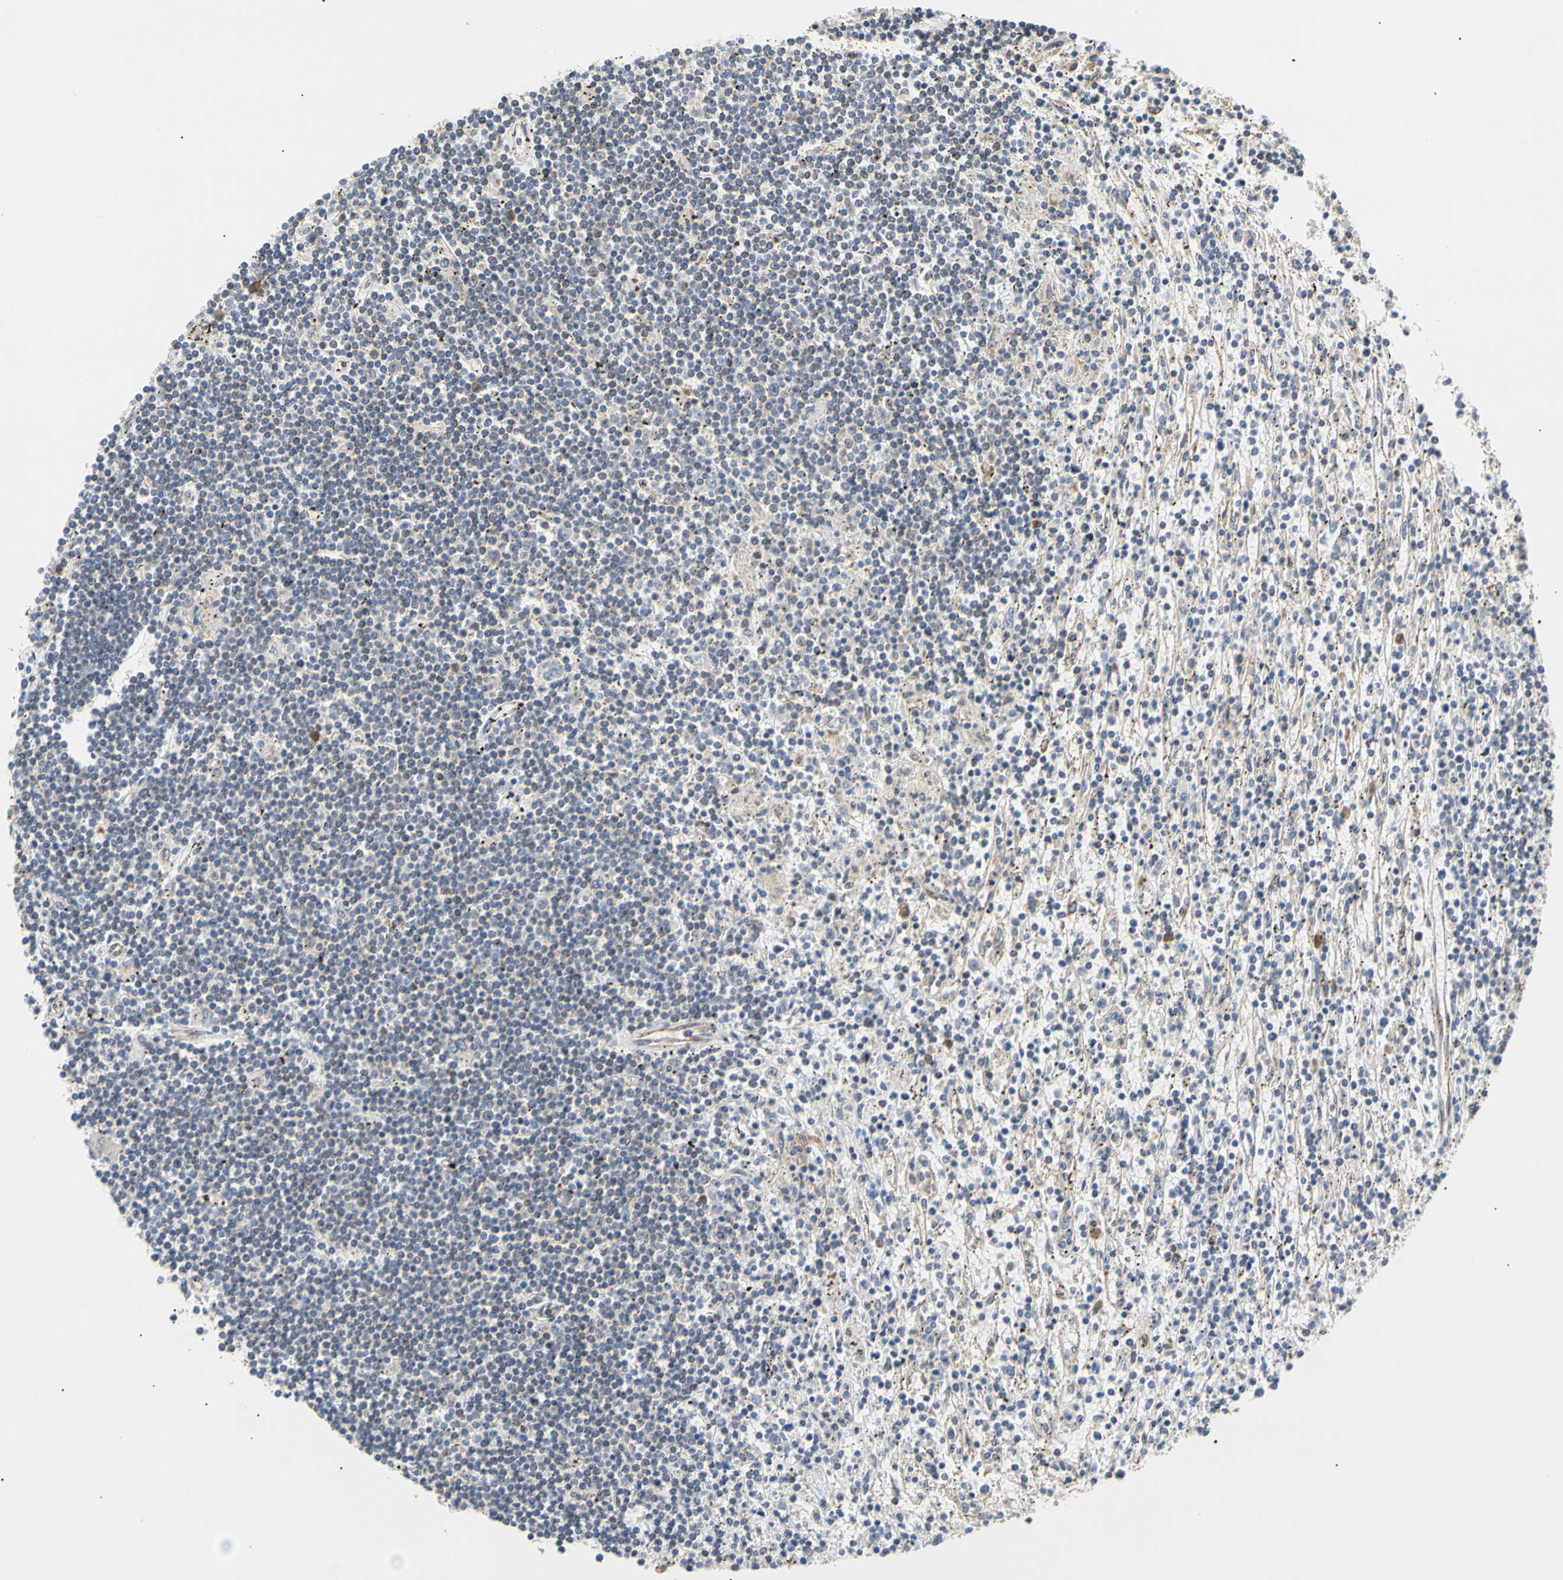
{"staining": {"intensity": "negative", "quantity": "none", "location": "none"}, "tissue": "lymphoma", "cell_type": "Tumor cells", "image_type": "cancer", "snomed": [{"axis": "morphology", "description": "Malignant lymphoma, non-Hodgkin's type, Low grade"}, {"axis": "topography", "description": "Spleen"}], "caption": "Low-grade malignant lymphoma, non-Hodgkin's type was stained to show a protein in brown. There is no significant positivity in tumor cells. (Stains: DAB (3,3'-diaminobenzidine) immunohistochemistry (IHC) with hematoxylin counter stain, Microscopy: brightfield microscopy at high magnification).", "gene": "ACAT1", "patient": {"sex": "male", "age": 76}}